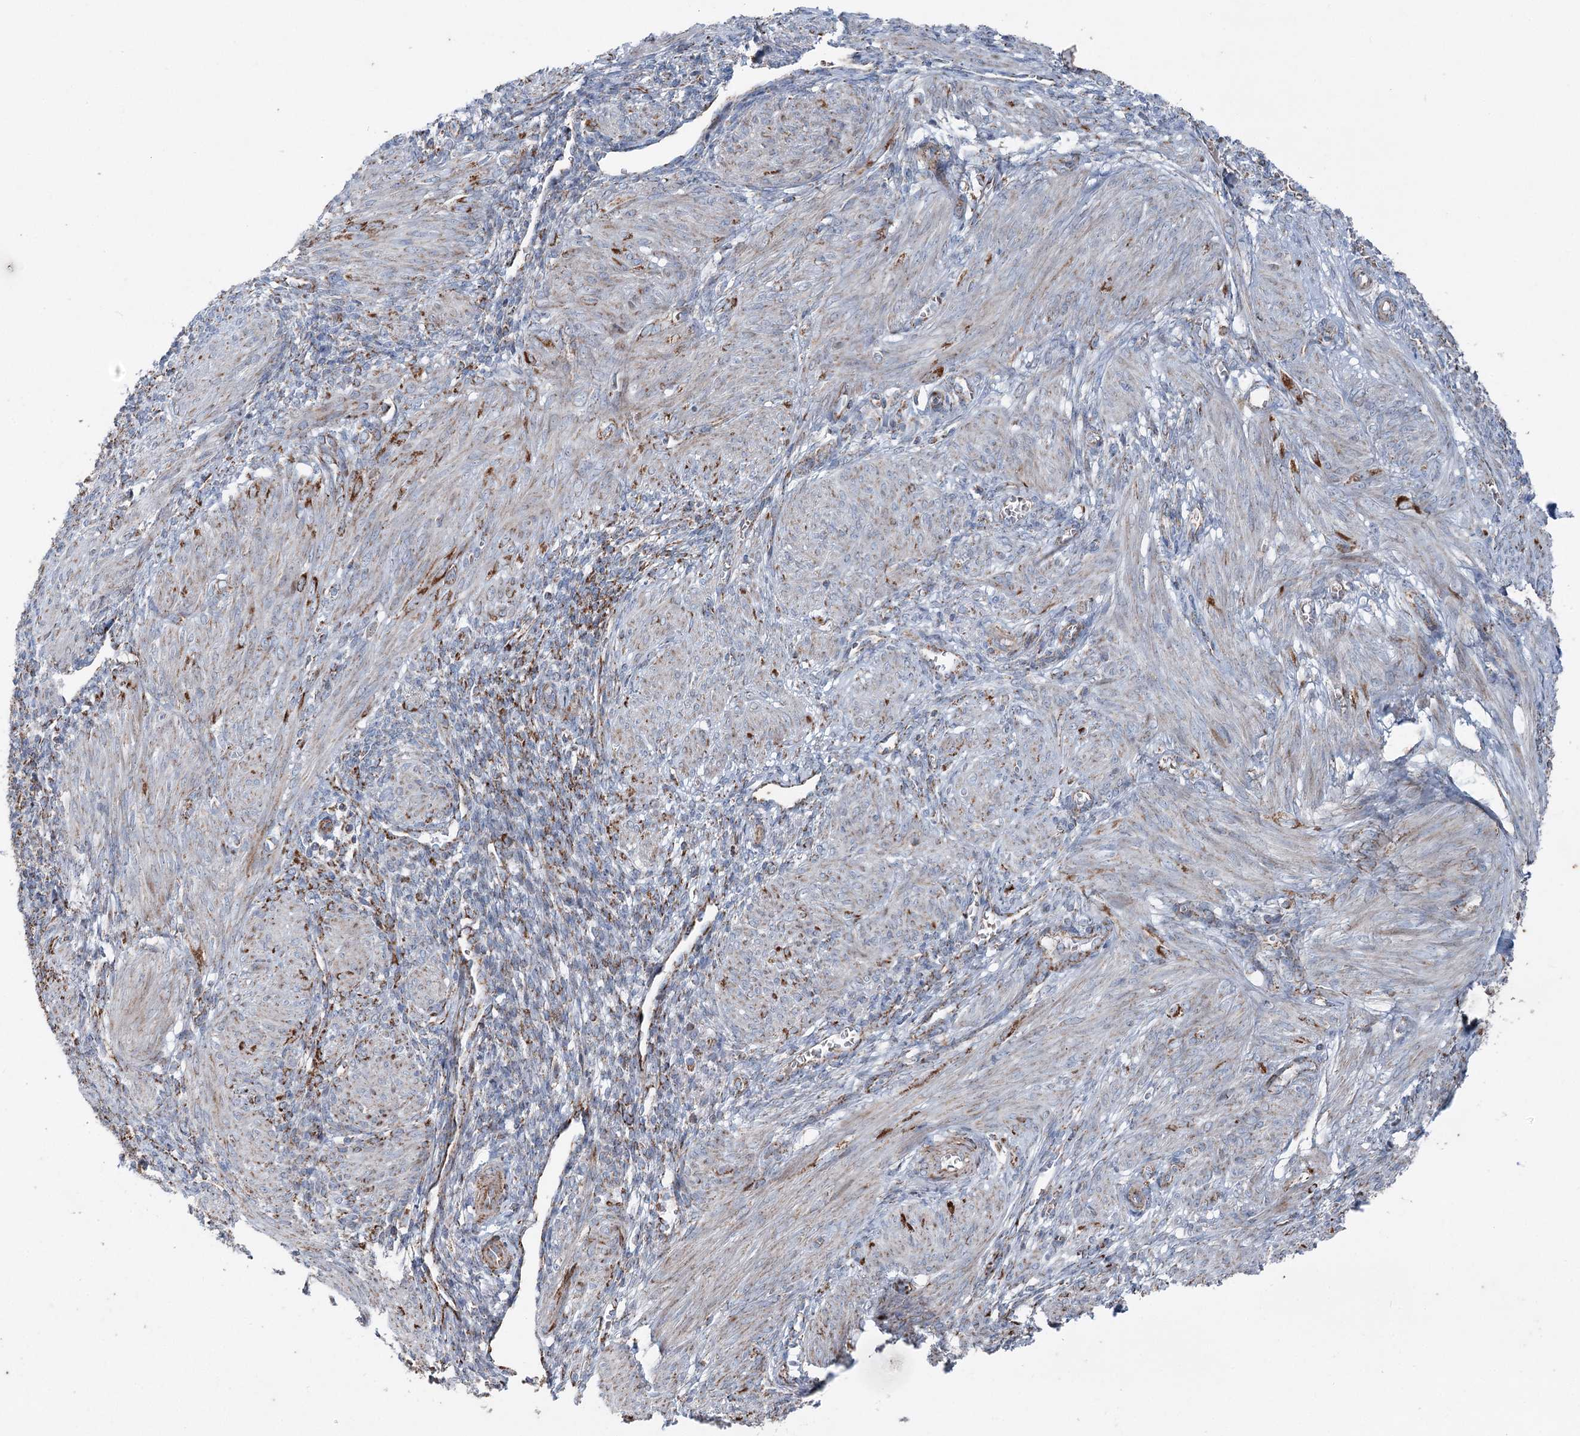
{"staining": {"intensity": "moderate", "quantity": ">75%", "location": "cytoplasmic/membranous"}, "tissue": "smooth muscle", "cell_type": "Smooth muscle cells", "image_type": "normal", "snomed": [{"axis": "morphology", "description": "Normal tissue, NOS"}, {"axis": "topography", "description": "Smooth muscle"}], "caption": "Smooth muscle stained with immunohistochemistry (IHC) shows moderate cytoplasmic/membranous staining in about >75% of smooth muscle cells.", "gene": "UCN3", "patient": {"sex": "female", "age": 39}}